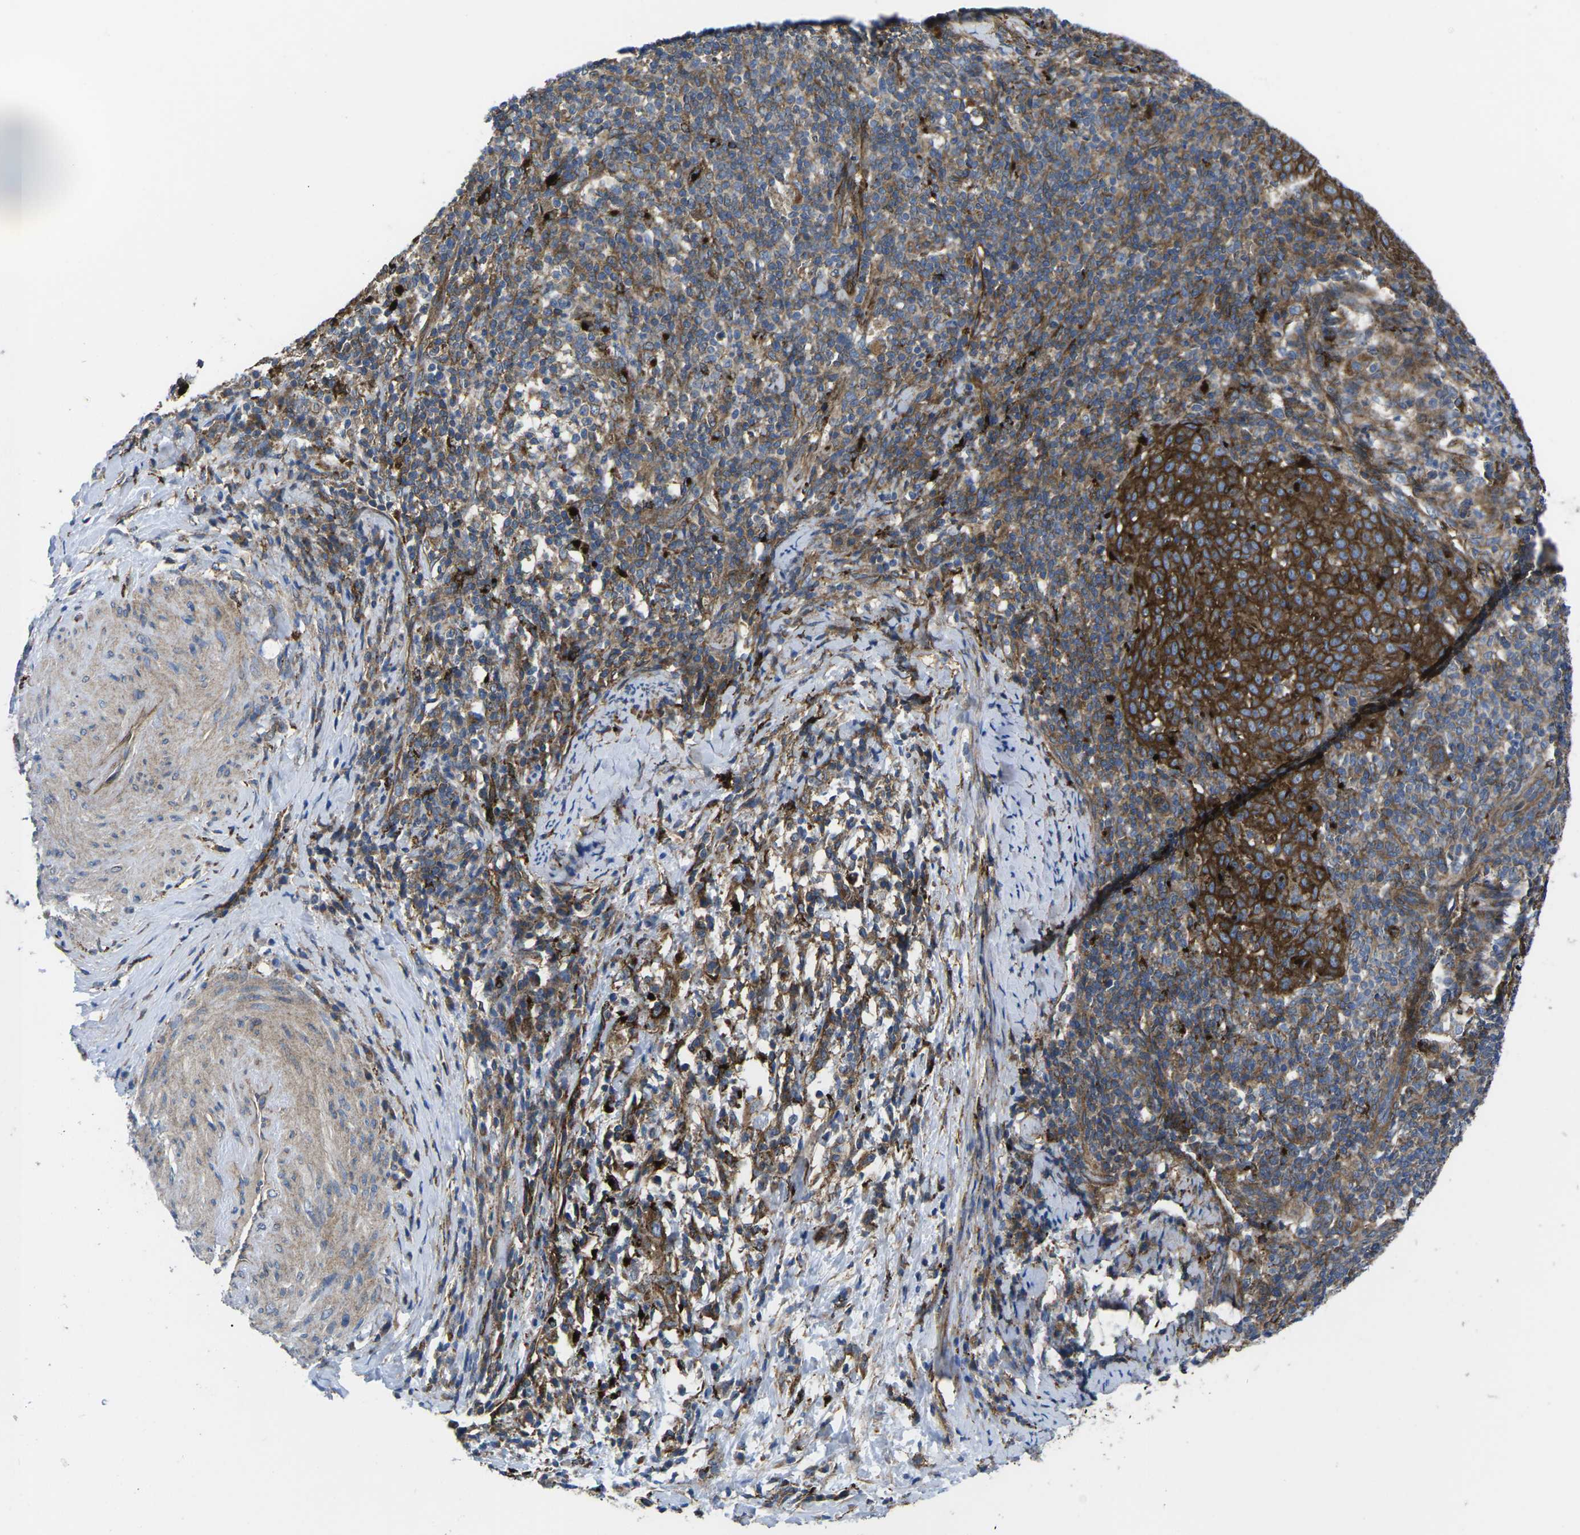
{"staining": {"intensity": "strong", "quantity": ">75%", "location": "cytoplasmic/membranous"}, "tissue": "cervical cancer", "cell_type": "Tumor cells", "image_type": "cancer", "snomed": [{"axis": "morphology", "description": "Squamous cell carcinoma, NOS"}, {"axis": "topography", "description": "Cervix"}], "caption": "A high-resolution image shows immunohistochemistry (IHC) staining of squamous cell carcinoma (cervical), which reveals strong cytoplasmic/membranous positivity in approximately >75% of tumor cells.", "gene": "DLG1", "patient": {"sex": "female", "age": 51}}